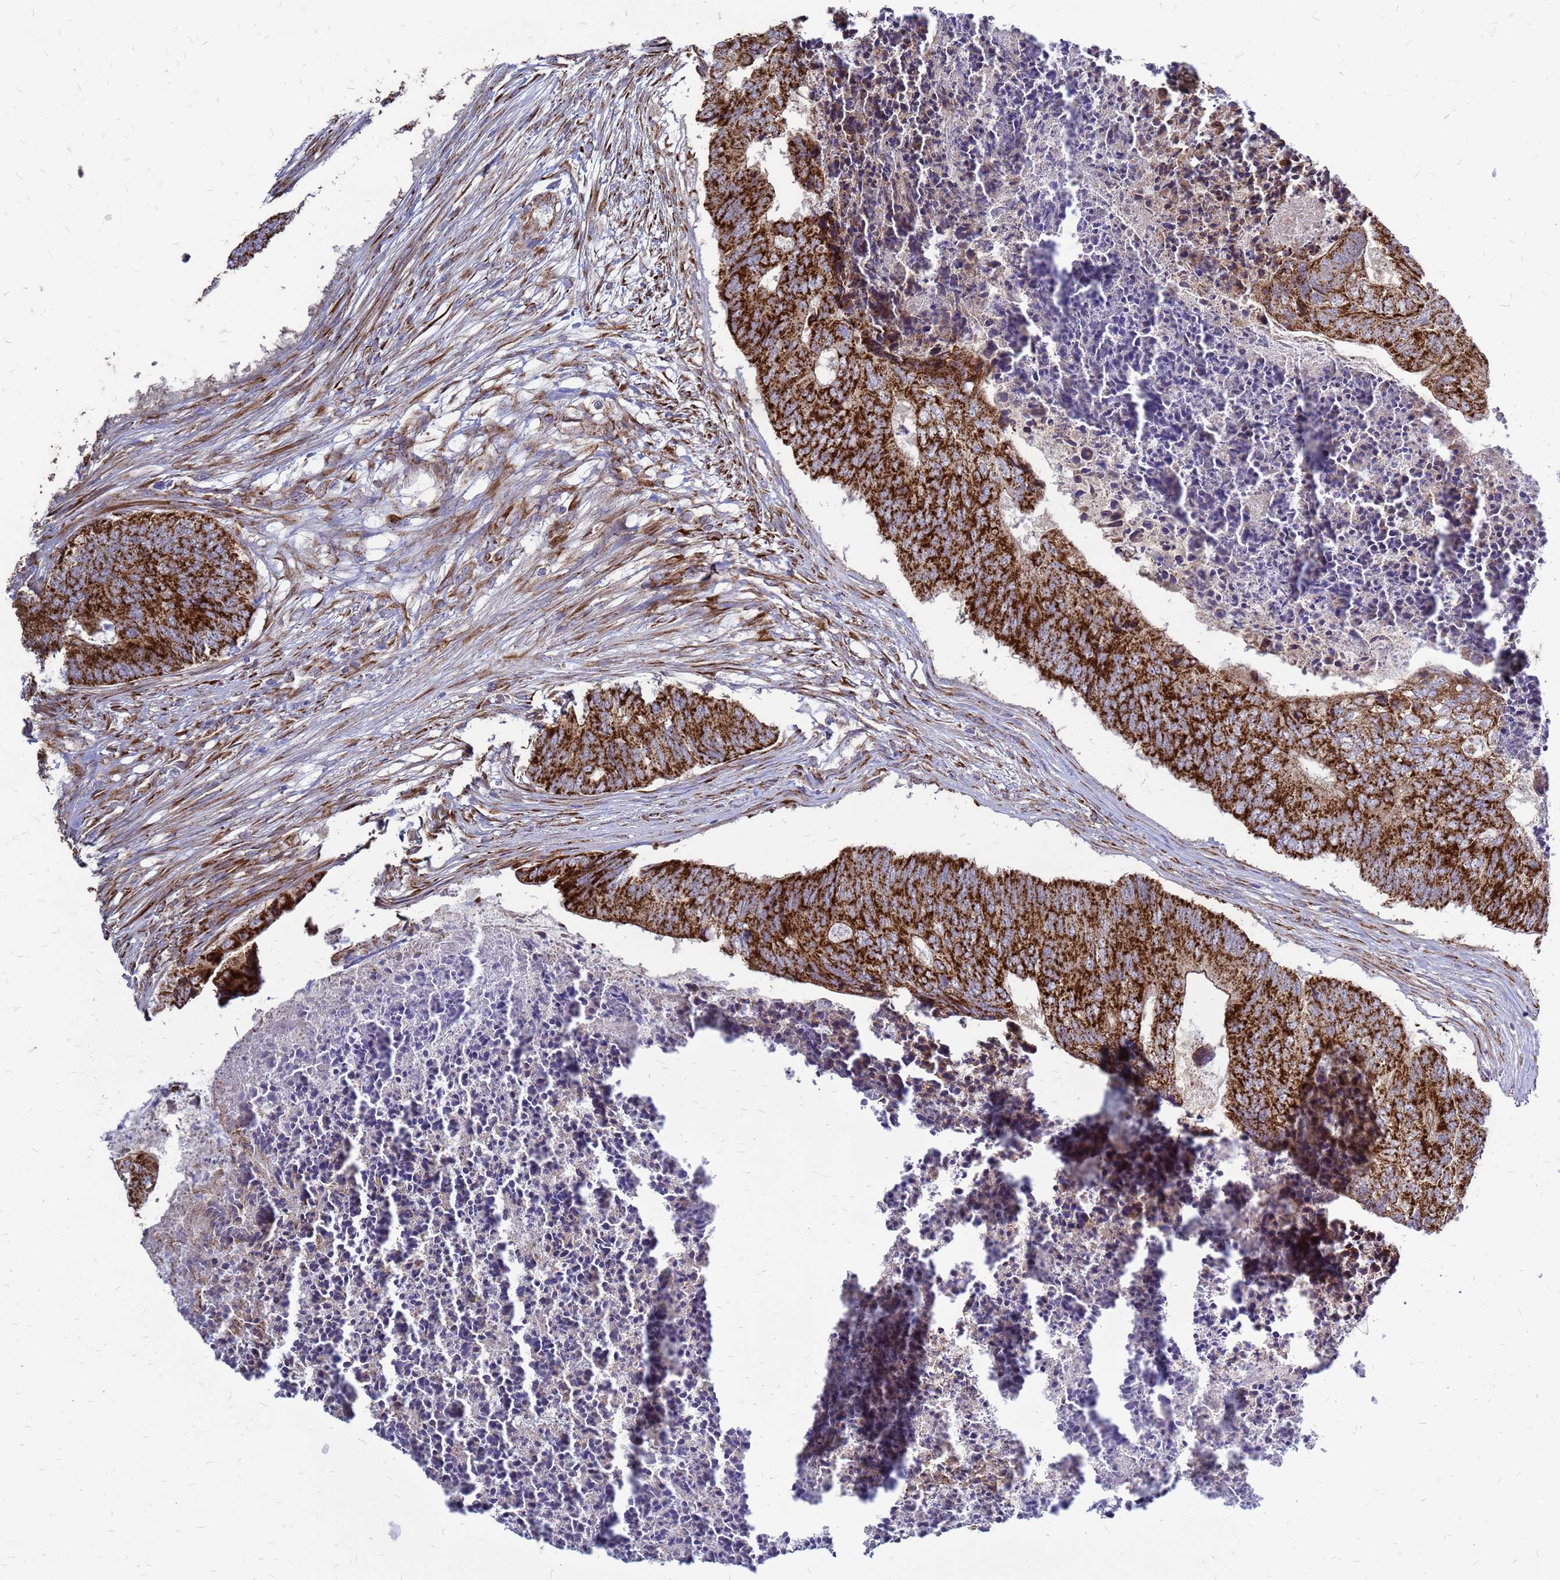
{"staining": {"intensity": "strong", "quantity": ">75%", "location": "cytoplasmic/membranous"}, "tissue": "colorectal cancer", "cell_type": "Tumor cells", "image_type": "cancer", "snomed": [{"axis": "morphology", "description": "Adenocarcinoma, NOS"}, {"axis": "topography", "description": "Colon"}], "caption": "Immunohistochemistry (IHC) (DAB) staining of human adenocarcinoma (colorectal) demonstrates strong cytoplasmic/membranous protein positivity in about >75% of tumor cells.", "gene": "FSTL4", "patient": {"sex": "female", "age": 67}}